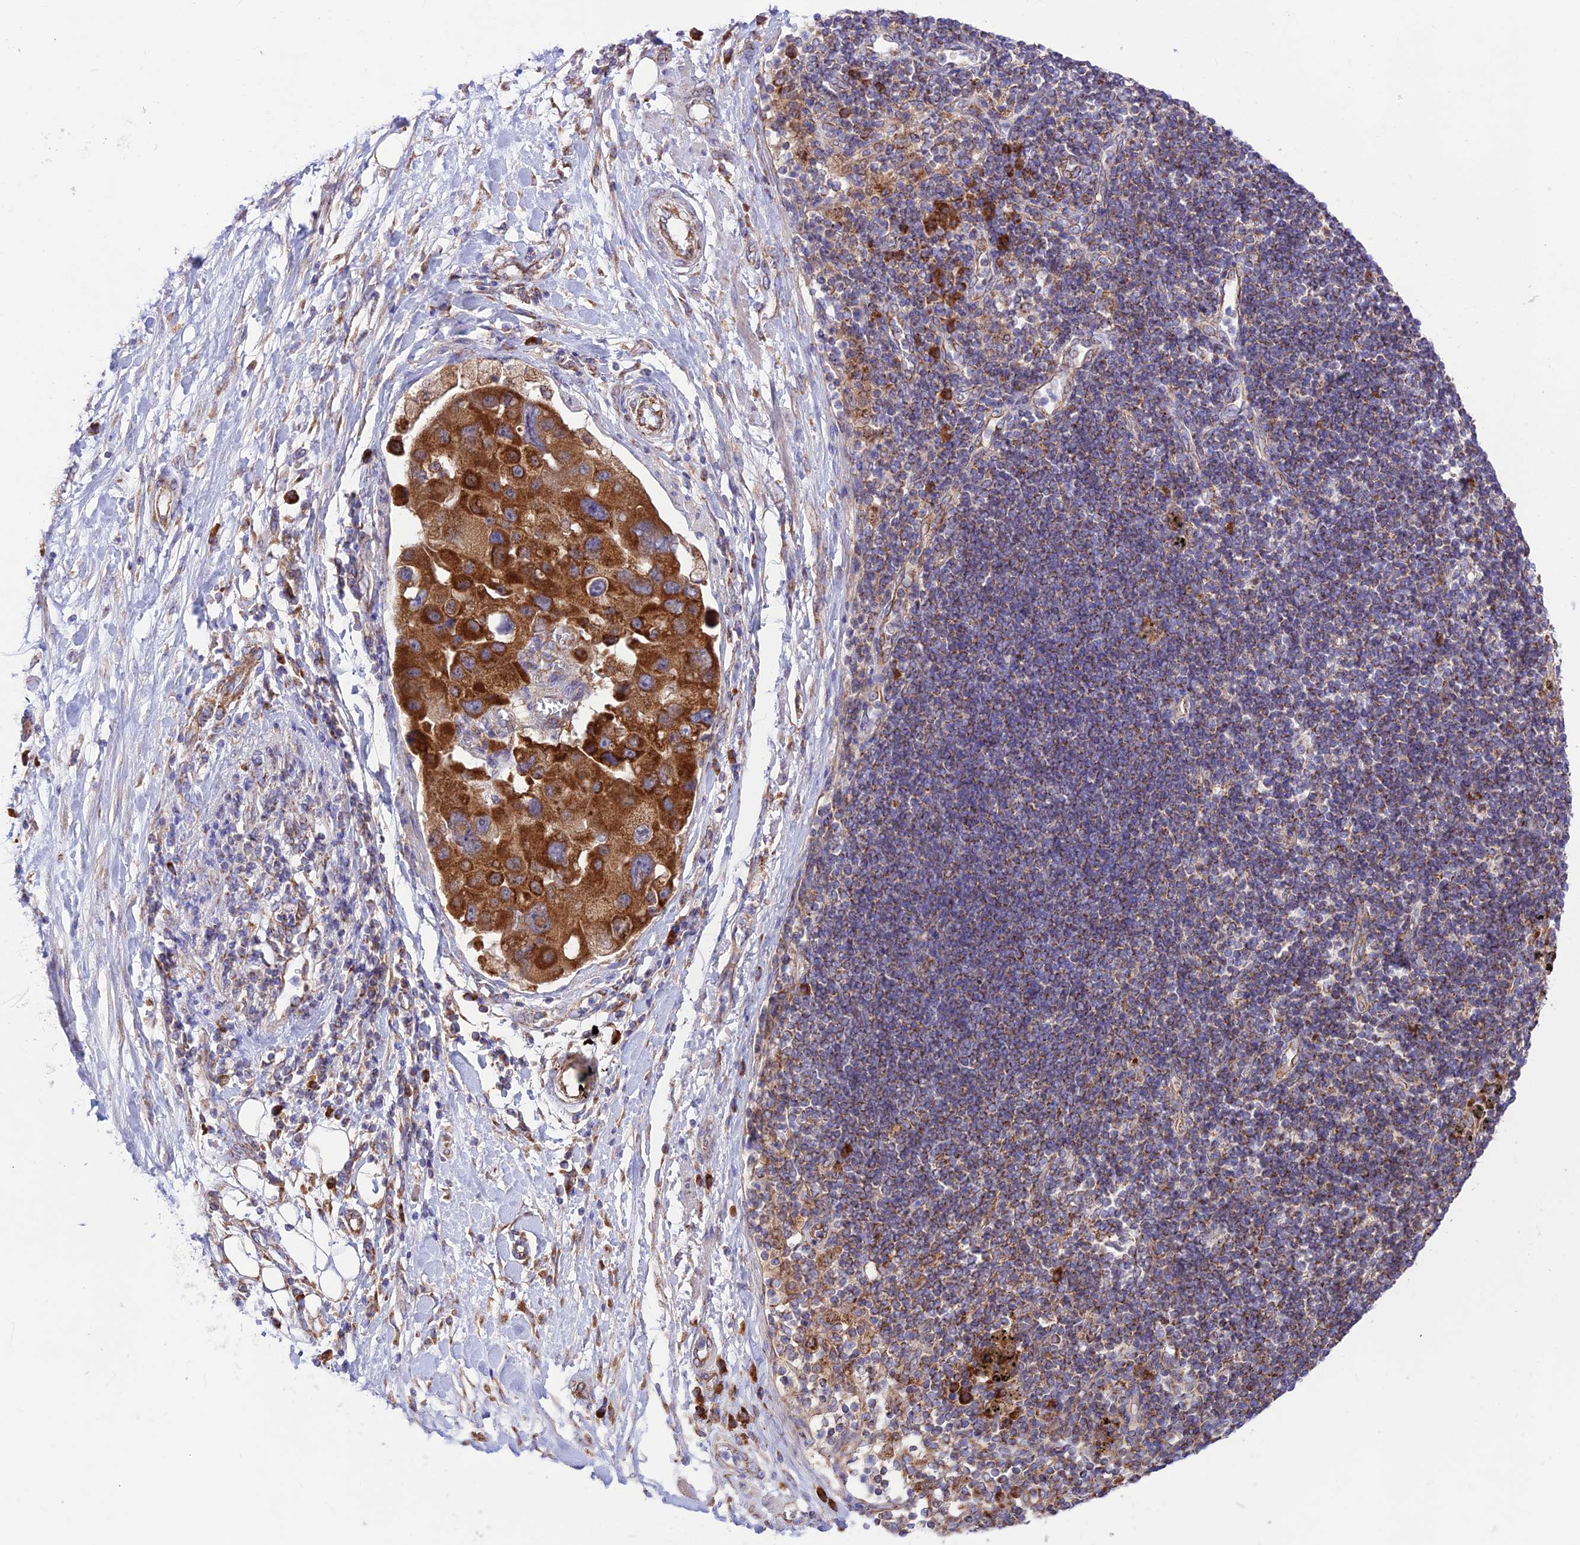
{"staining": {"intensity": "strong", "quantity": ">75%", "location": "cytoplasmic/membranous"}, "tissue": "lung cancer", "cell_type": "Tumor cells", "image_type": "cancer", "snomed": [{"axis": "morphology", "description": "Adenocarcinoma, NOS"}, {"axis": "topography", "description": "Lung"}], "caption": "Tumor cells reveal strong cytoplasmic/membranous staining in approximately >75% of cells in adenocarcinoma (lung).", "gene": "UAP1L1", "patient": {"sex": "female", "age": 54}}